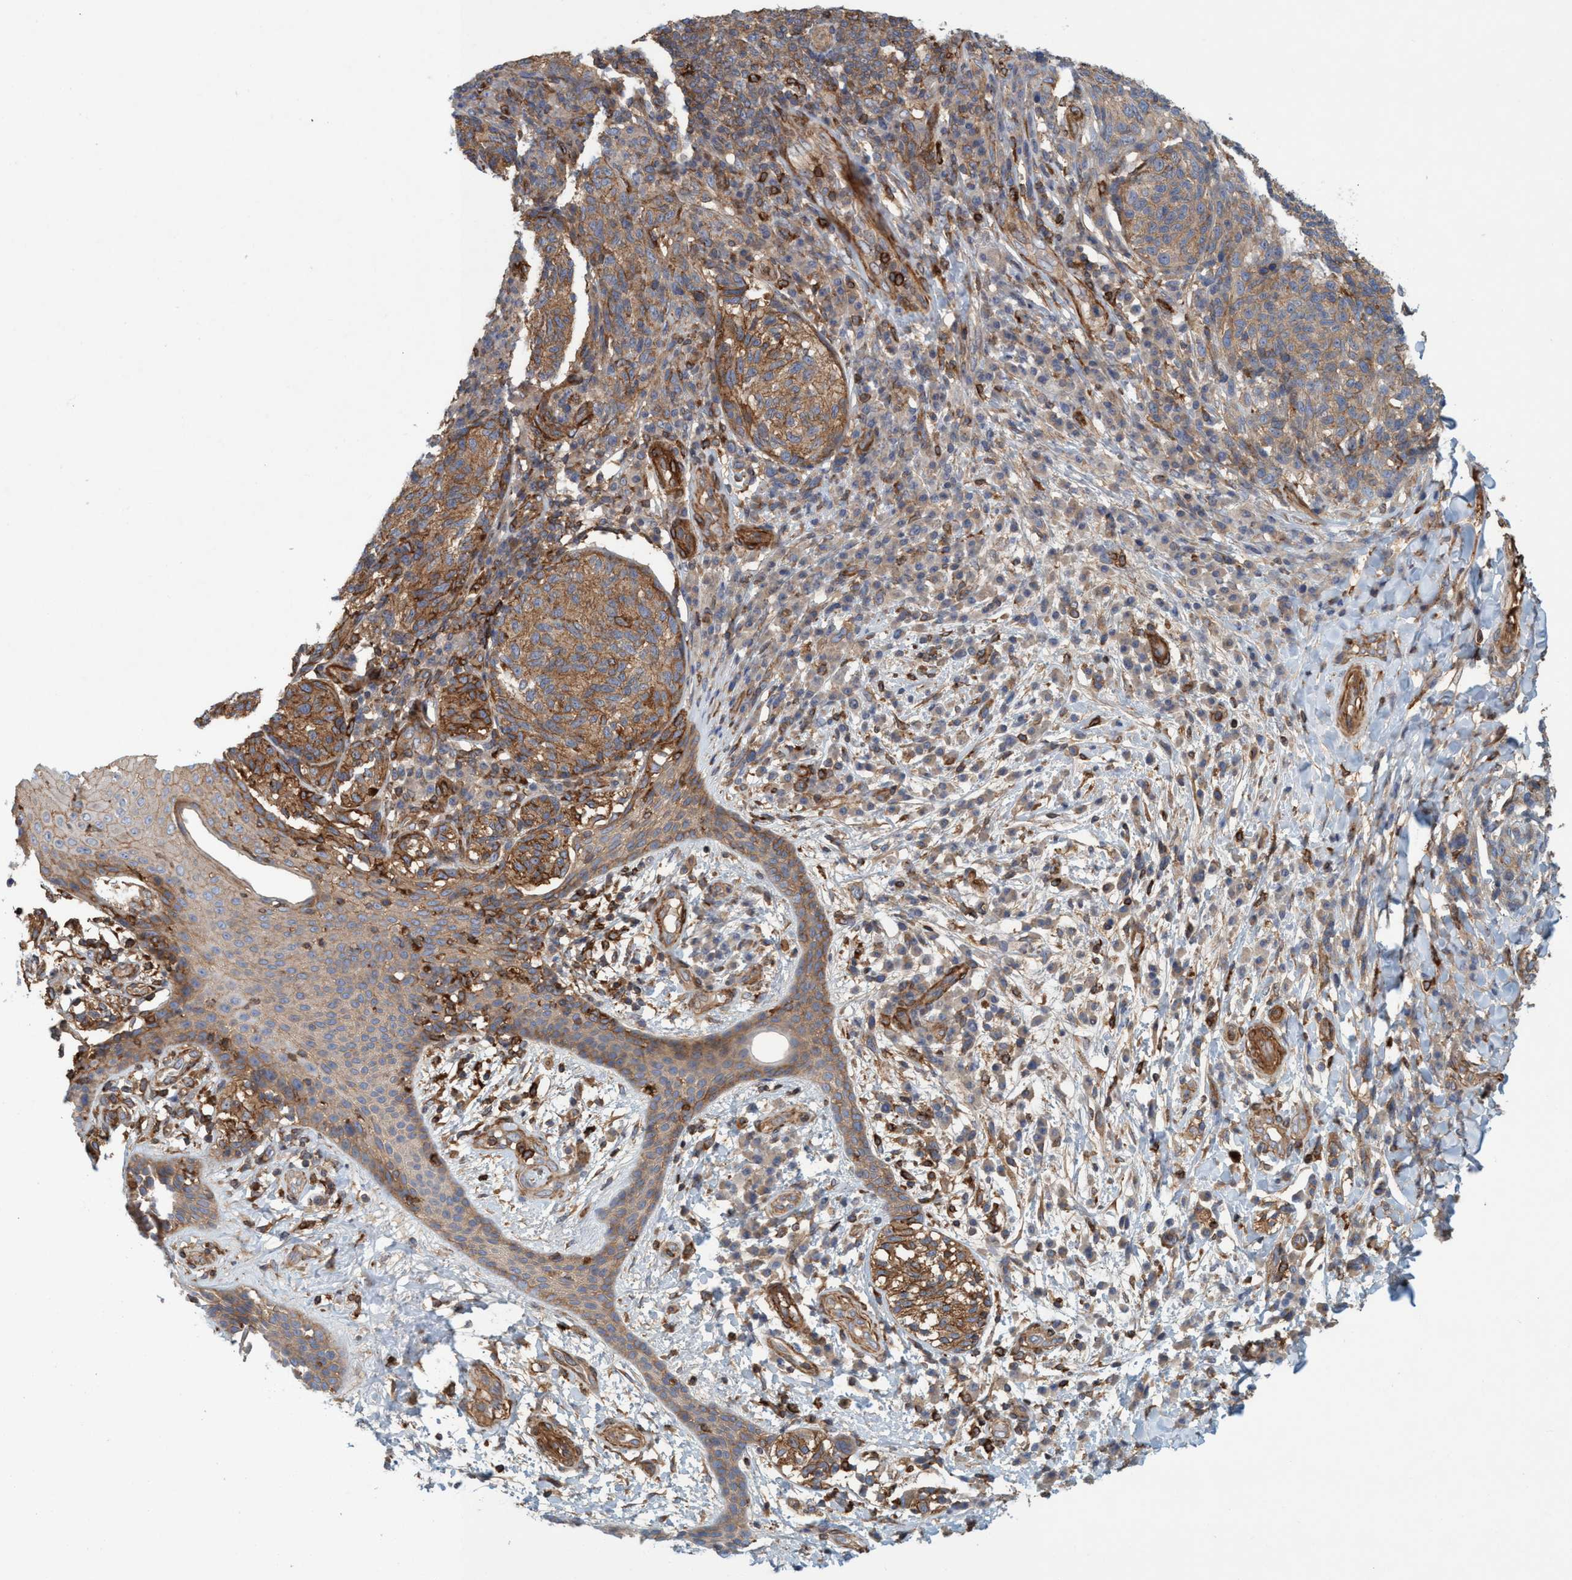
{"staining": {"intensity": "moderate", "quantity": ">75%", "location": "cytoplasmic/membranous"}, "tissue": "melanoma", "cell_type": "Tumor cells", "image_type": "cancer", "snomed": [{"axis": "morphology", "description": "Malignant melanoma, NOS"}, {"axis": "topography", "description": "Skin"}], "caption": "Immunohistochemistry (IHC) photomicrograph of neoplastic tissue: human melanoma stained using immunohistochemistry (IHC) displays medium levels of moderate protein expression localized specifically in the cytoplasmic/membranous of tumor cells, appearing as a cytoplasmic/membranous brown color.", "gene": "SPECC1", "patient": {"sex": "female", "age": 73}}